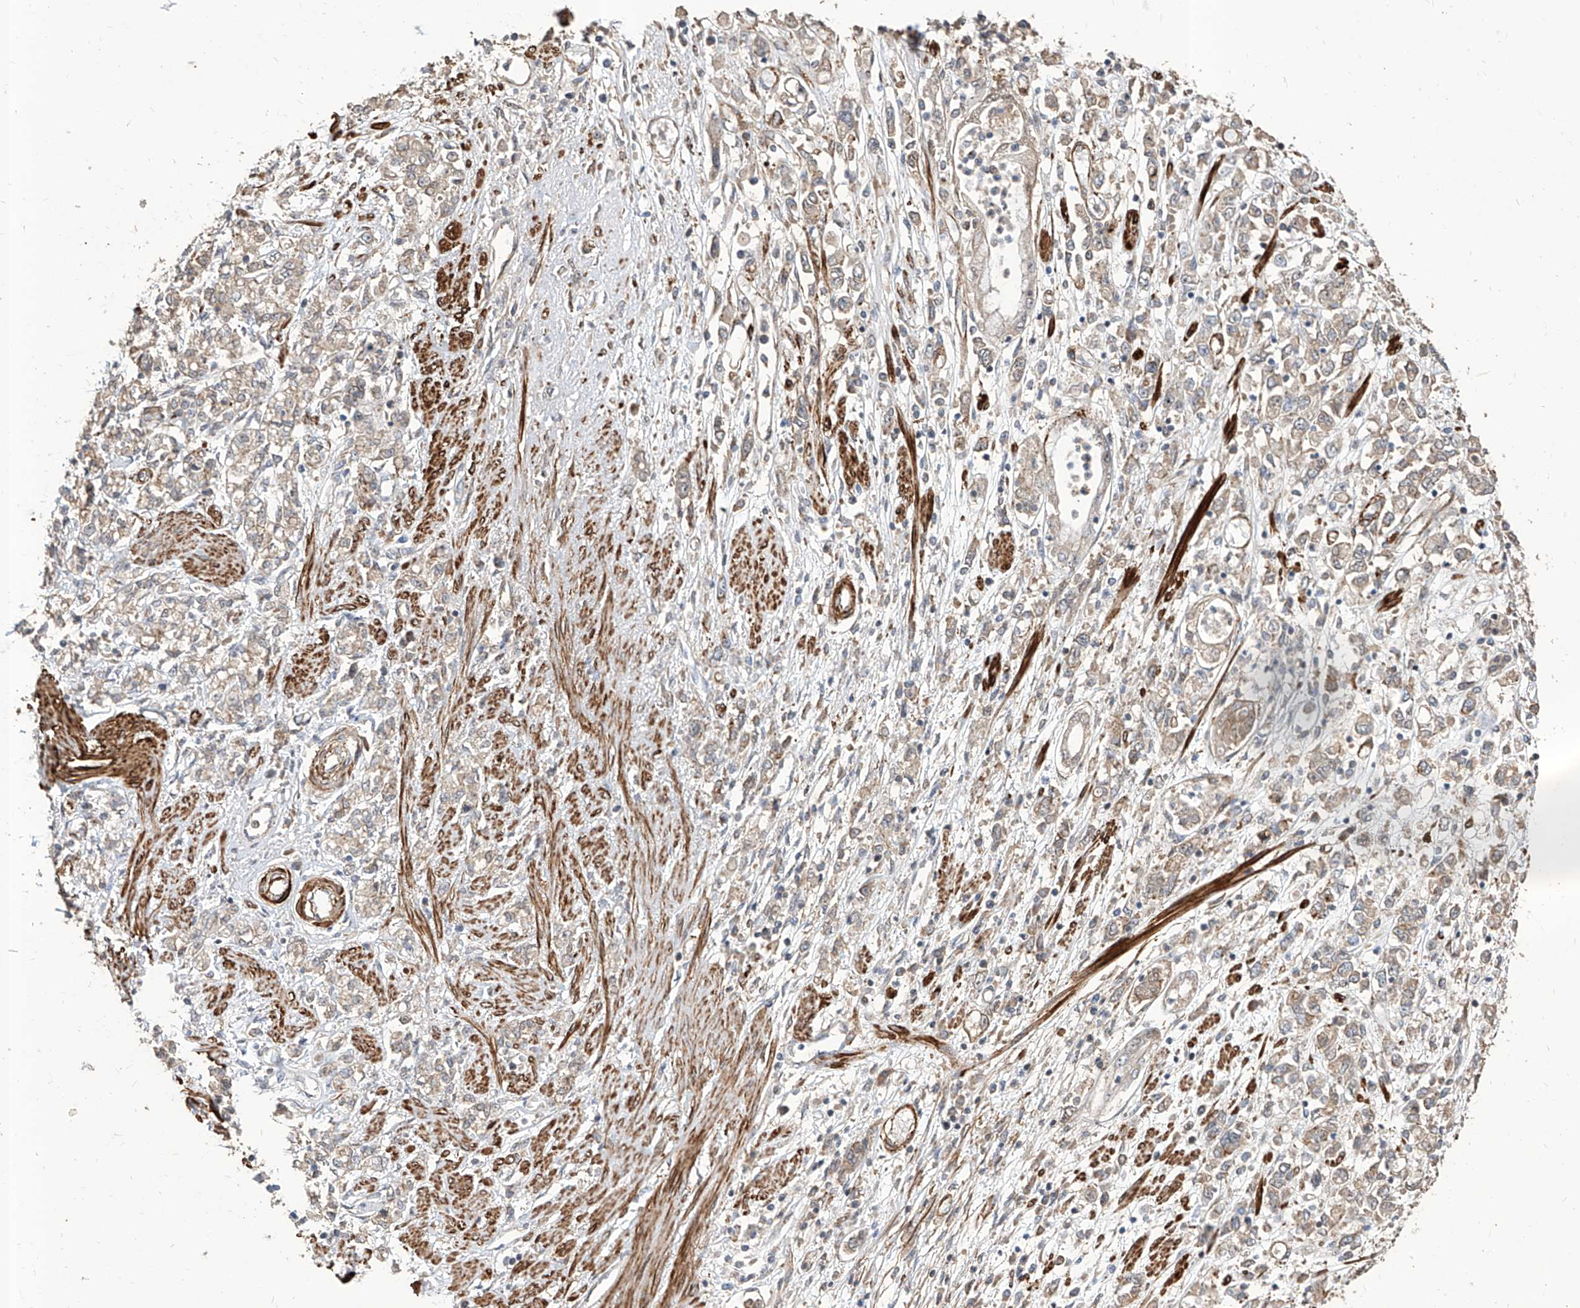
{"staining": {"intensity": "weak", "quantity": "25%-75%", "location": "cytoplasmic/membranous"}, "tissue": "stomach cancer", "cell_type": "Tumor cells", "image_type": "cancer", "snomed": [{"axis": "morphology", "description": "Adenocarcinoma, NOS"}, {"axis": "topography", "description": "Stomach"}], "caption": "High-magnification brightfield microscopy of adenocarcinoma (stomach) stained with DAB (brown) and counterstained with hematoxylin (blue). tumor cells exhibit weak cytoplasmic/membranous positivity is identified in about25%-75% of cells.", "gene": "FAM83B", "patient": {"sex": "female", "age": 76}}